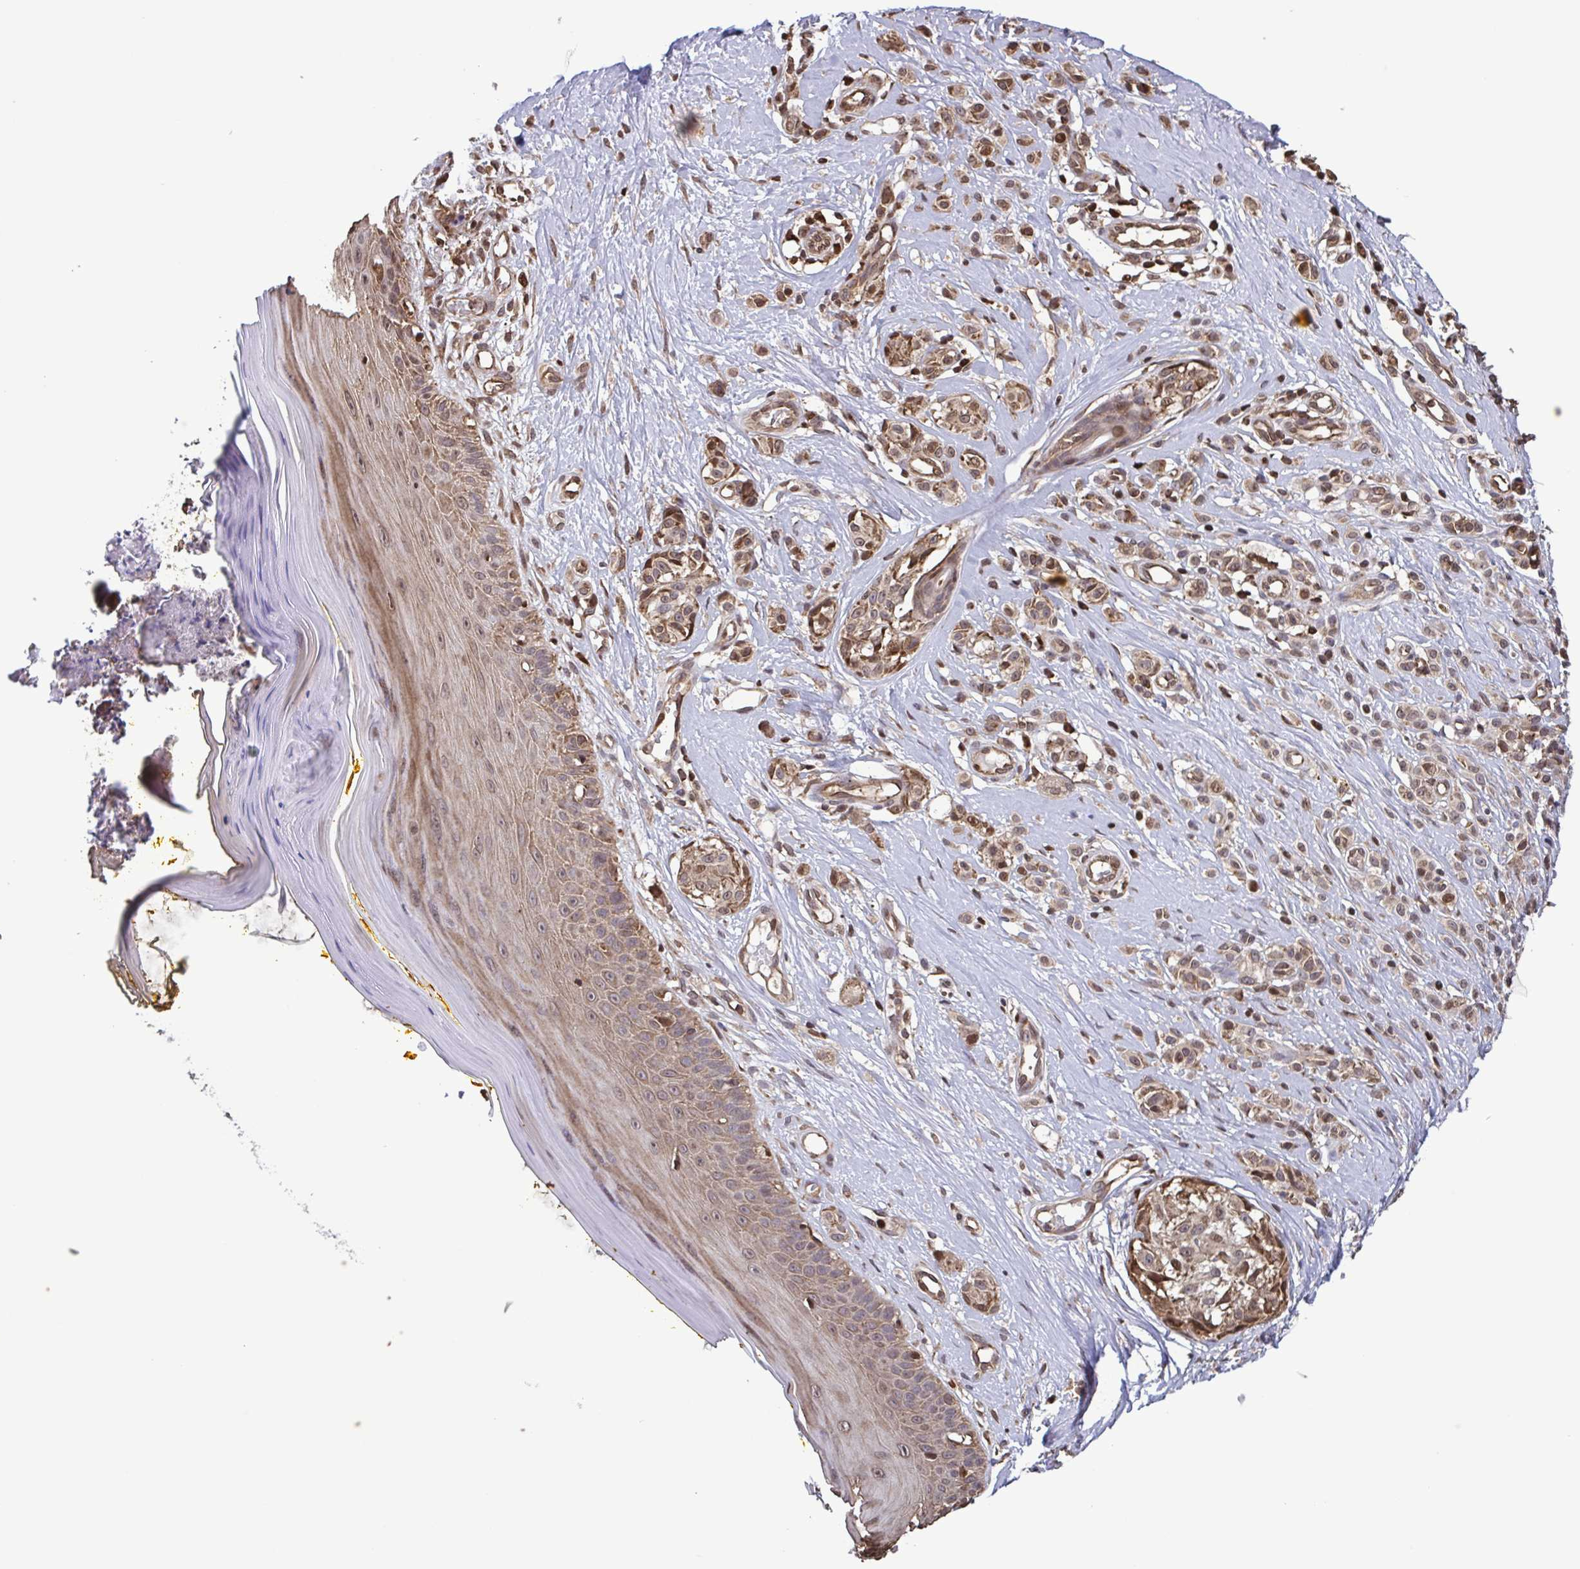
{"staining": {"intensity": "weak", "quantity": ">75%", "location": "cytoplasmic/membranous"}, "tissue": "melanoma", "cell_type": "Tumor cells", "image_type": "cancer", "snomed": [{"axis": "morphology", "description": "Malignant melanoma, NOS"}, {"axis": "topography", "description": "Skin"}], "caption": "High-power microscopy captured an immunohistochemistry image of malignant melanoma, revealing weak cytoplasmic/membranous staining in about >75% of tumor cells.", "gene": "SEC63", "patient": {"sex": "male", "age": 74}}